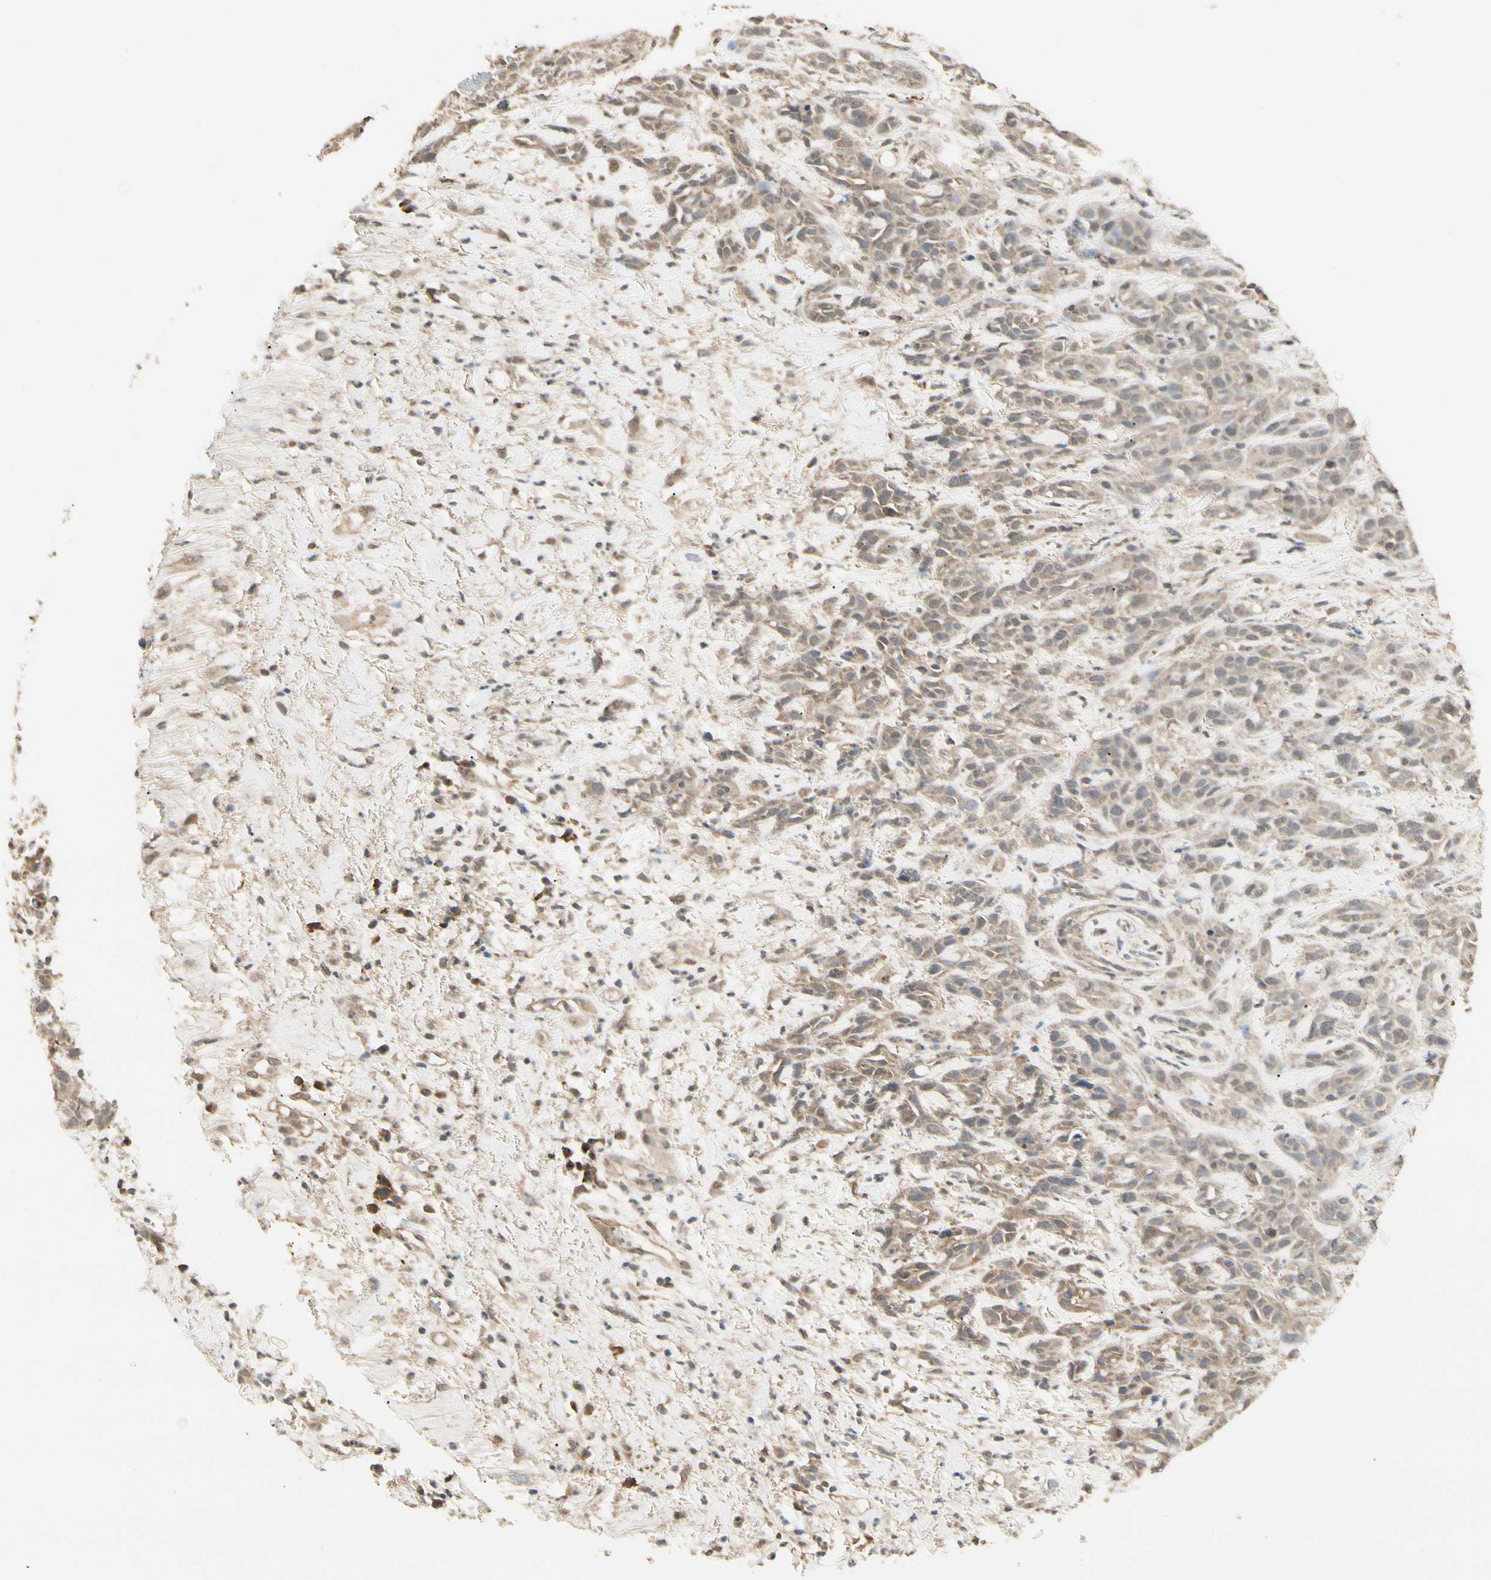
{"staining": {"intensity": "weak", "quantity": ">75%", "location": "cytoplasmic/membranous"}, "tissue": "head and neck cancer", "cell_type": "Tumor cells", "image_type": "cancer", "snomed": [{"axis": "morphology", "description": "Squamous cell carcinoma, NOS"}, {"axis": "topography", "description": "Head-Neck"}], "caption": "Immunohistochemical staining of human head and neck cancer (squamous cell carcinoma) exhibits low levels of weak cytoplasmic/membranous staining in about >75% of tumor cells.", "gene": "SGCA", "patient": {"sex": "male", "age": 62}}